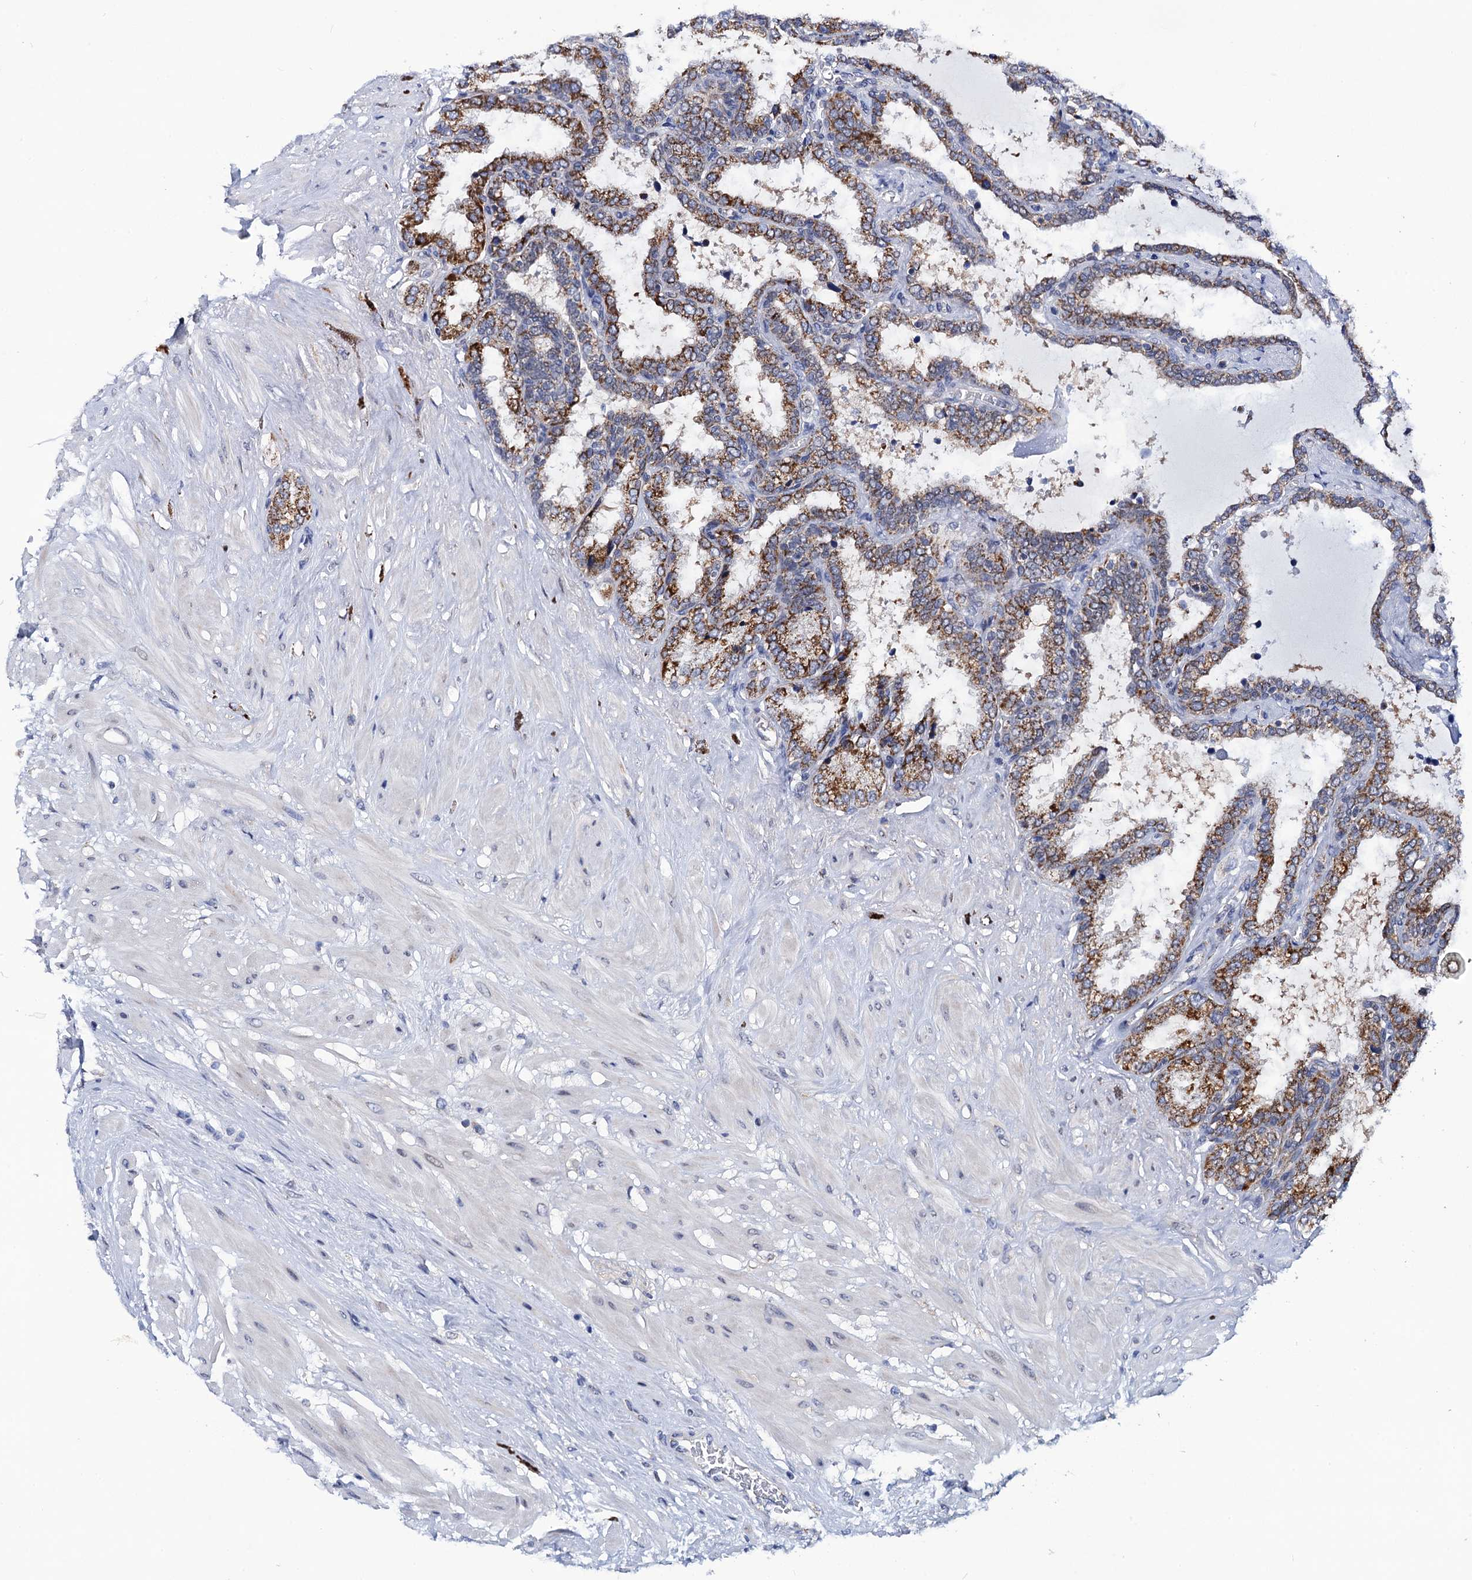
{"staining": {"intensity": "strong", "quantity": "25%-75%", "location": "cytoplasmic/membranous"}, "tissue": "seminal vesicle", "cell_type": "Glandular cells", "image_type": "normal", "snomed": [{"axis": "morphology", "description": "Normal tissue, NOS"}, {"axis": "topography", "description": "Seminal veicle"}], "caption": "A high-resolution image shows immunohistochemistry (IHC) staining of normal seminal vesicle, which displays strong cytoplasmic/membranous expression in approximately 25%-75% of glandular cells. (DAB = brown stain, brightfield microscopy at high magnification).", "gene": "PTCD3", "patient": {"sex": "male", "age": 46}}